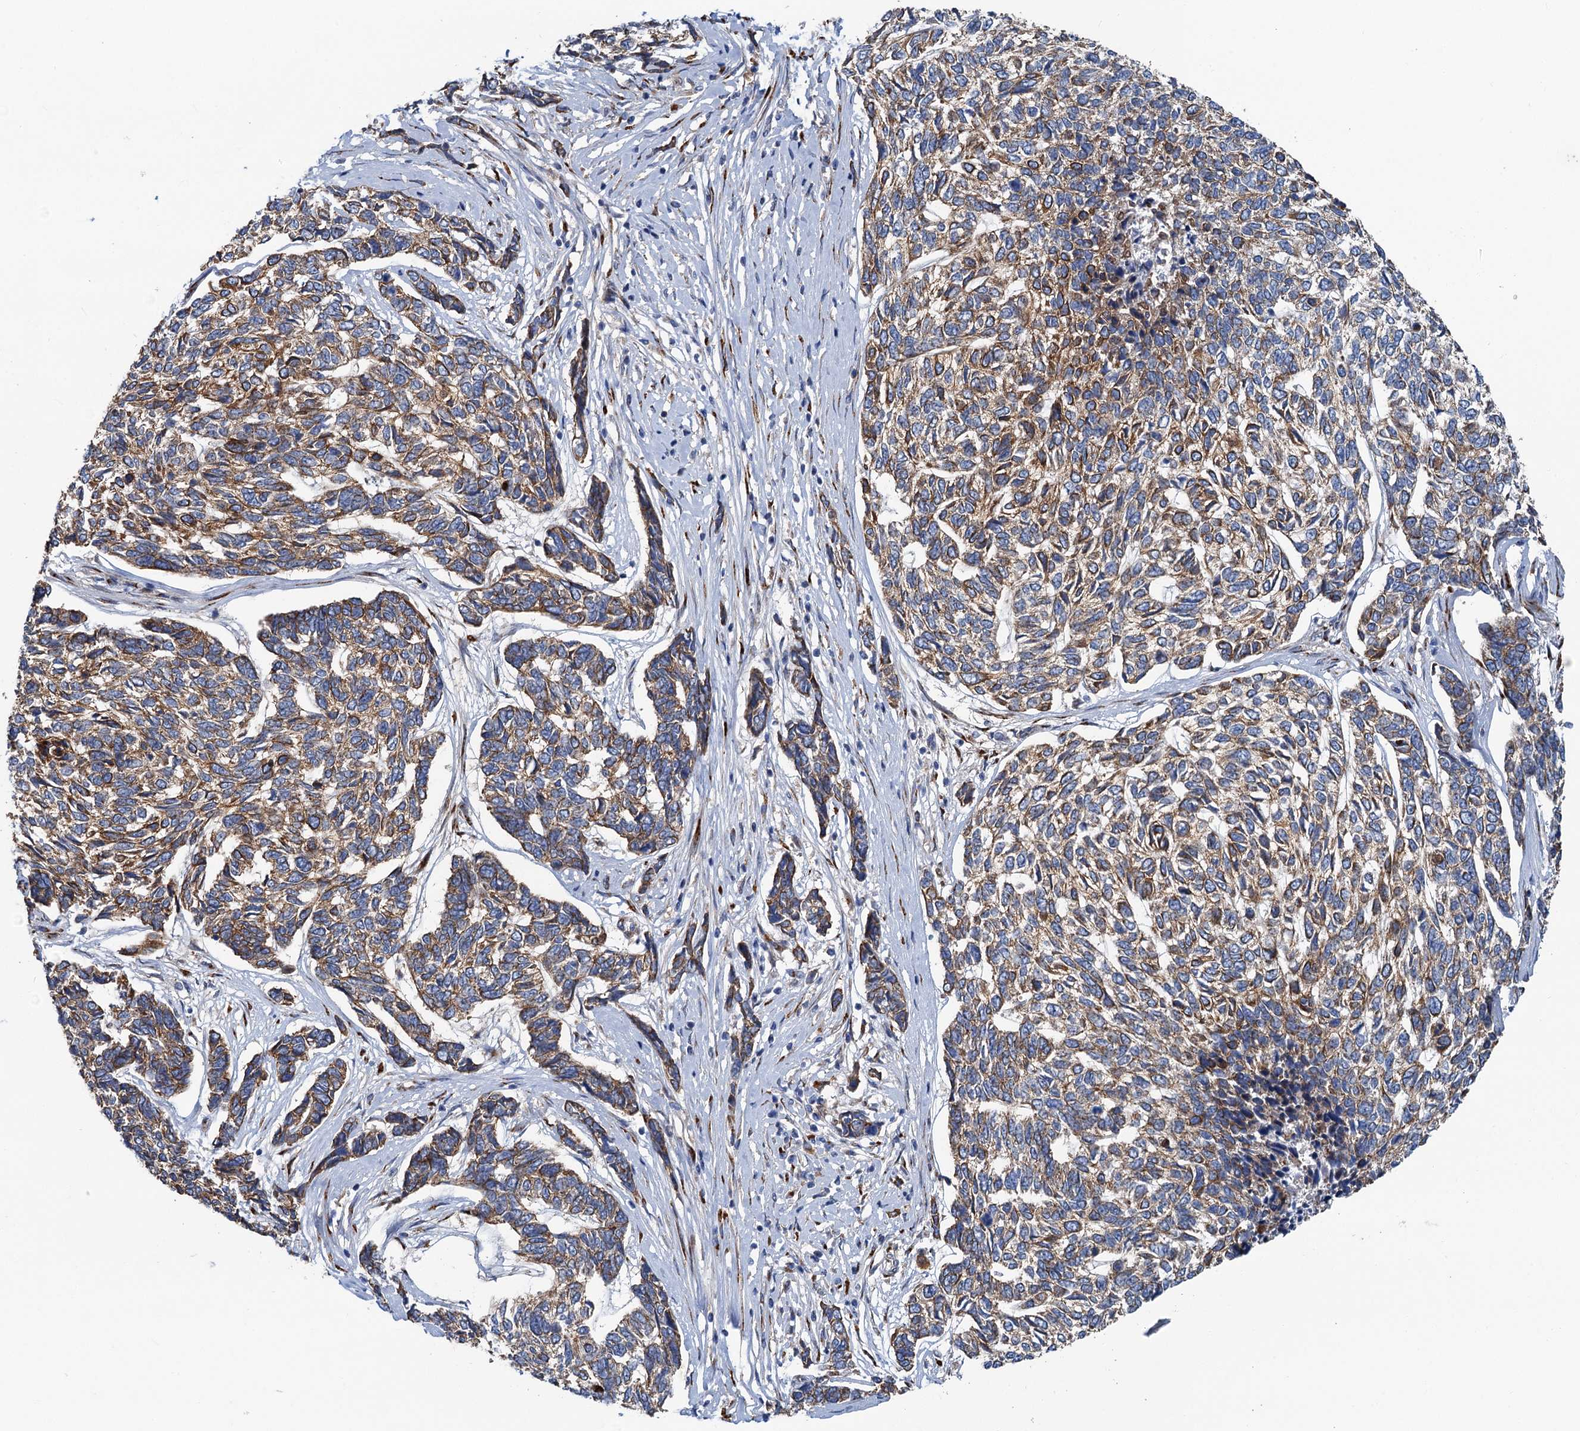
{"staining": {"intensity": "moderate", "quantity": ">75%", "location": "cytoplasmic/membranous"}, "tissue": "skin cancer", "cell_type": "Tumor cells", "image_type": "cancer", "snomed": [{"axis": "morphology", "description": "Basal cell carcinoma"}, {"axis": "topography", "description": "Skin"}], "caption": "Protein analysis of skin cancer (basal cell carcinoma) tissue displays moderate cytoplasmic/membranous expression in approximately >75% of tumor cells.", "gene": "BET1L", "patient": {"sex": "female", "age": 65}}